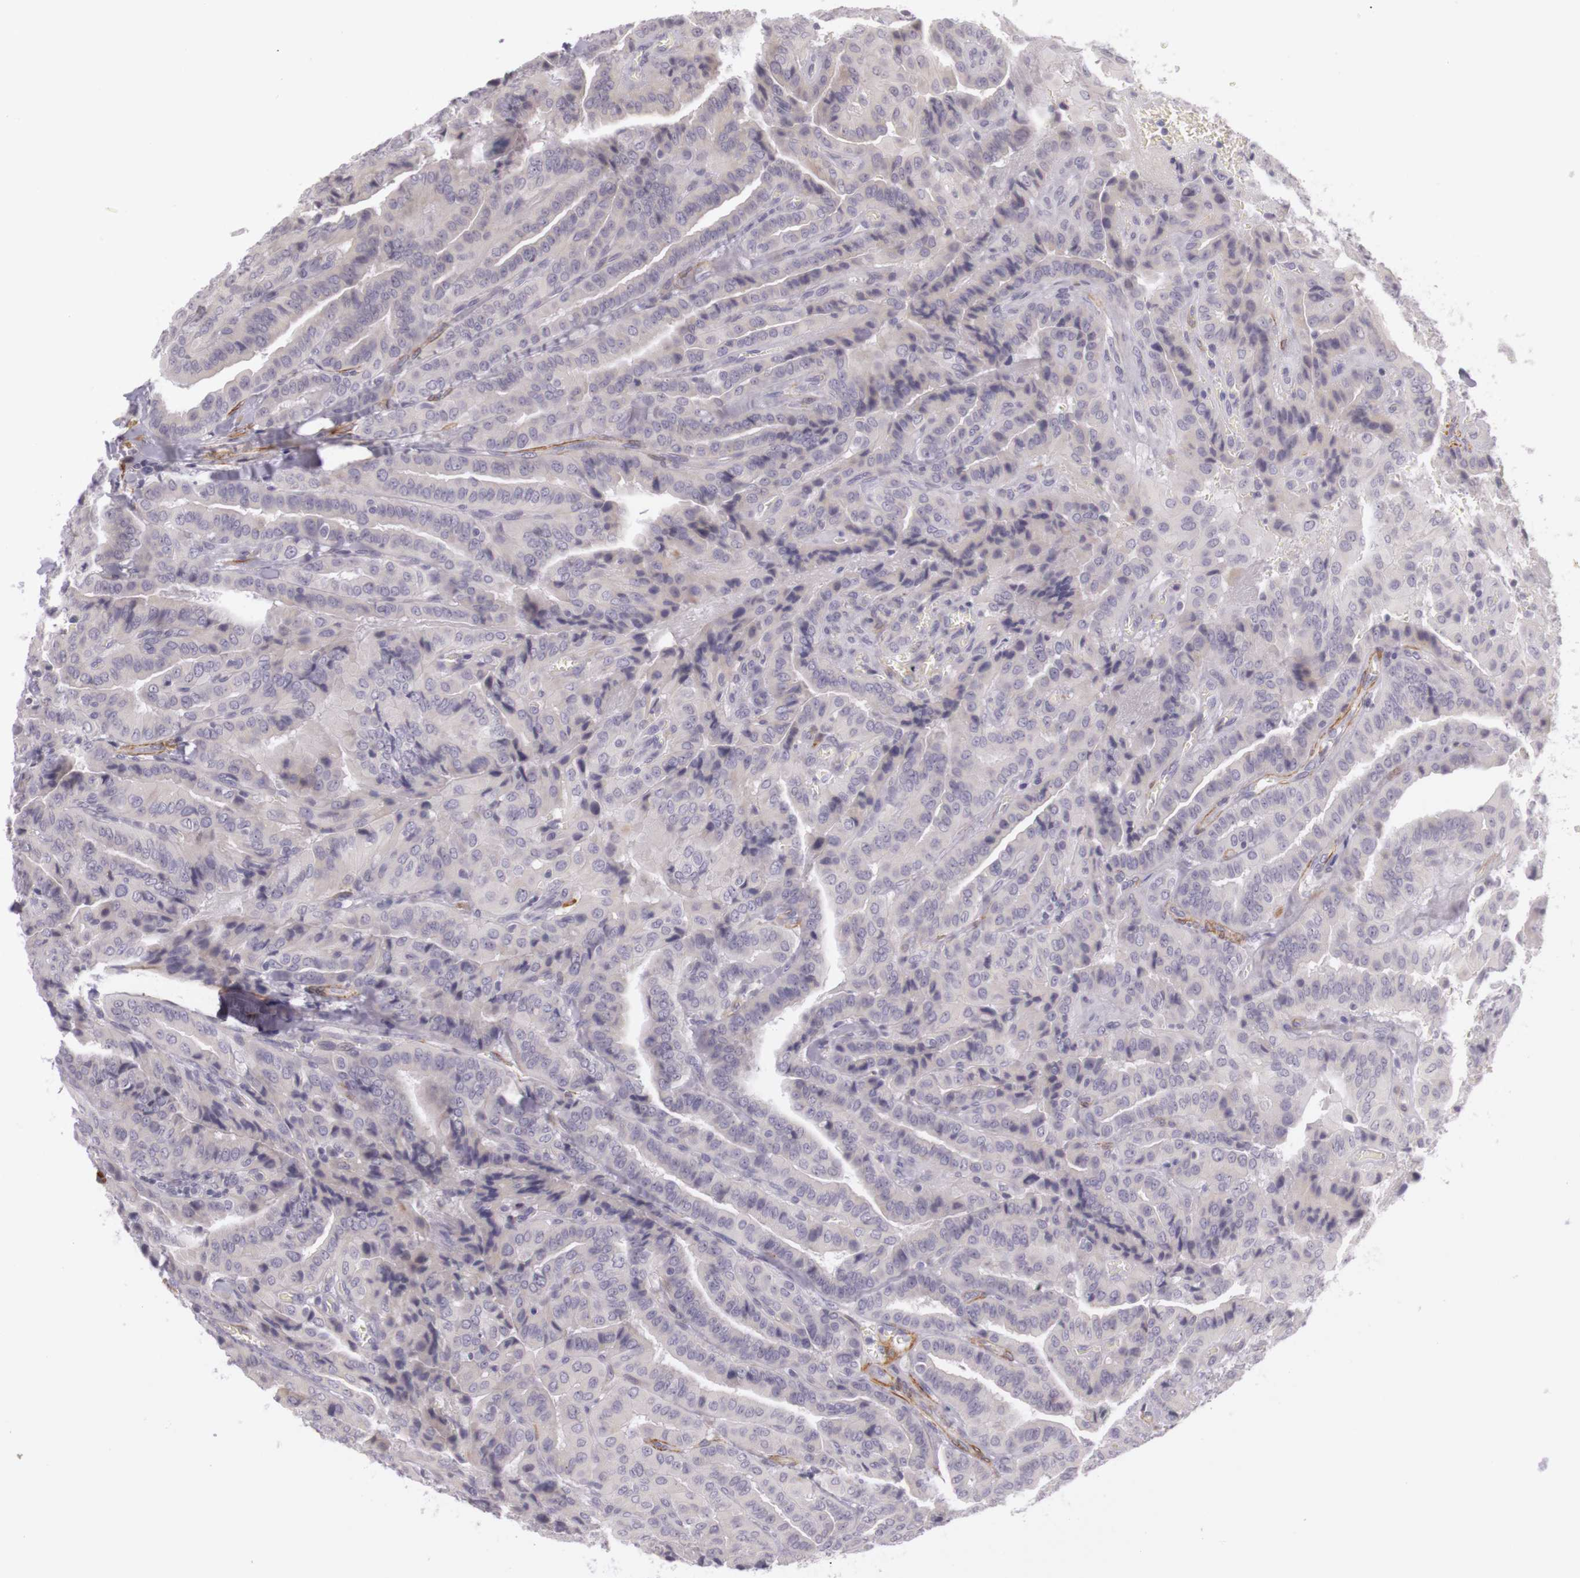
{"staining": {"intensity": "weak", "quantity": ">75%", "location": "cytoplasmic/membranous"}, "tissue": "thyroid cancer", "cell_type": "Tumor cells", "image_type": "cancer", "snomed": [{"axis": "morphology", "description": "Papillary adenocarcinoma, NOS"}, {"axis": "topography", "description": "Thyroid gland"}], "caption": "Tumor cells demonstrate weak cytoplasmic/membranous staining in approximately >75% of cells in papillary adenocarcinoma (thyroid).", "gene": "CNTN2", "patient": {"sex": "female", "age": 71}}